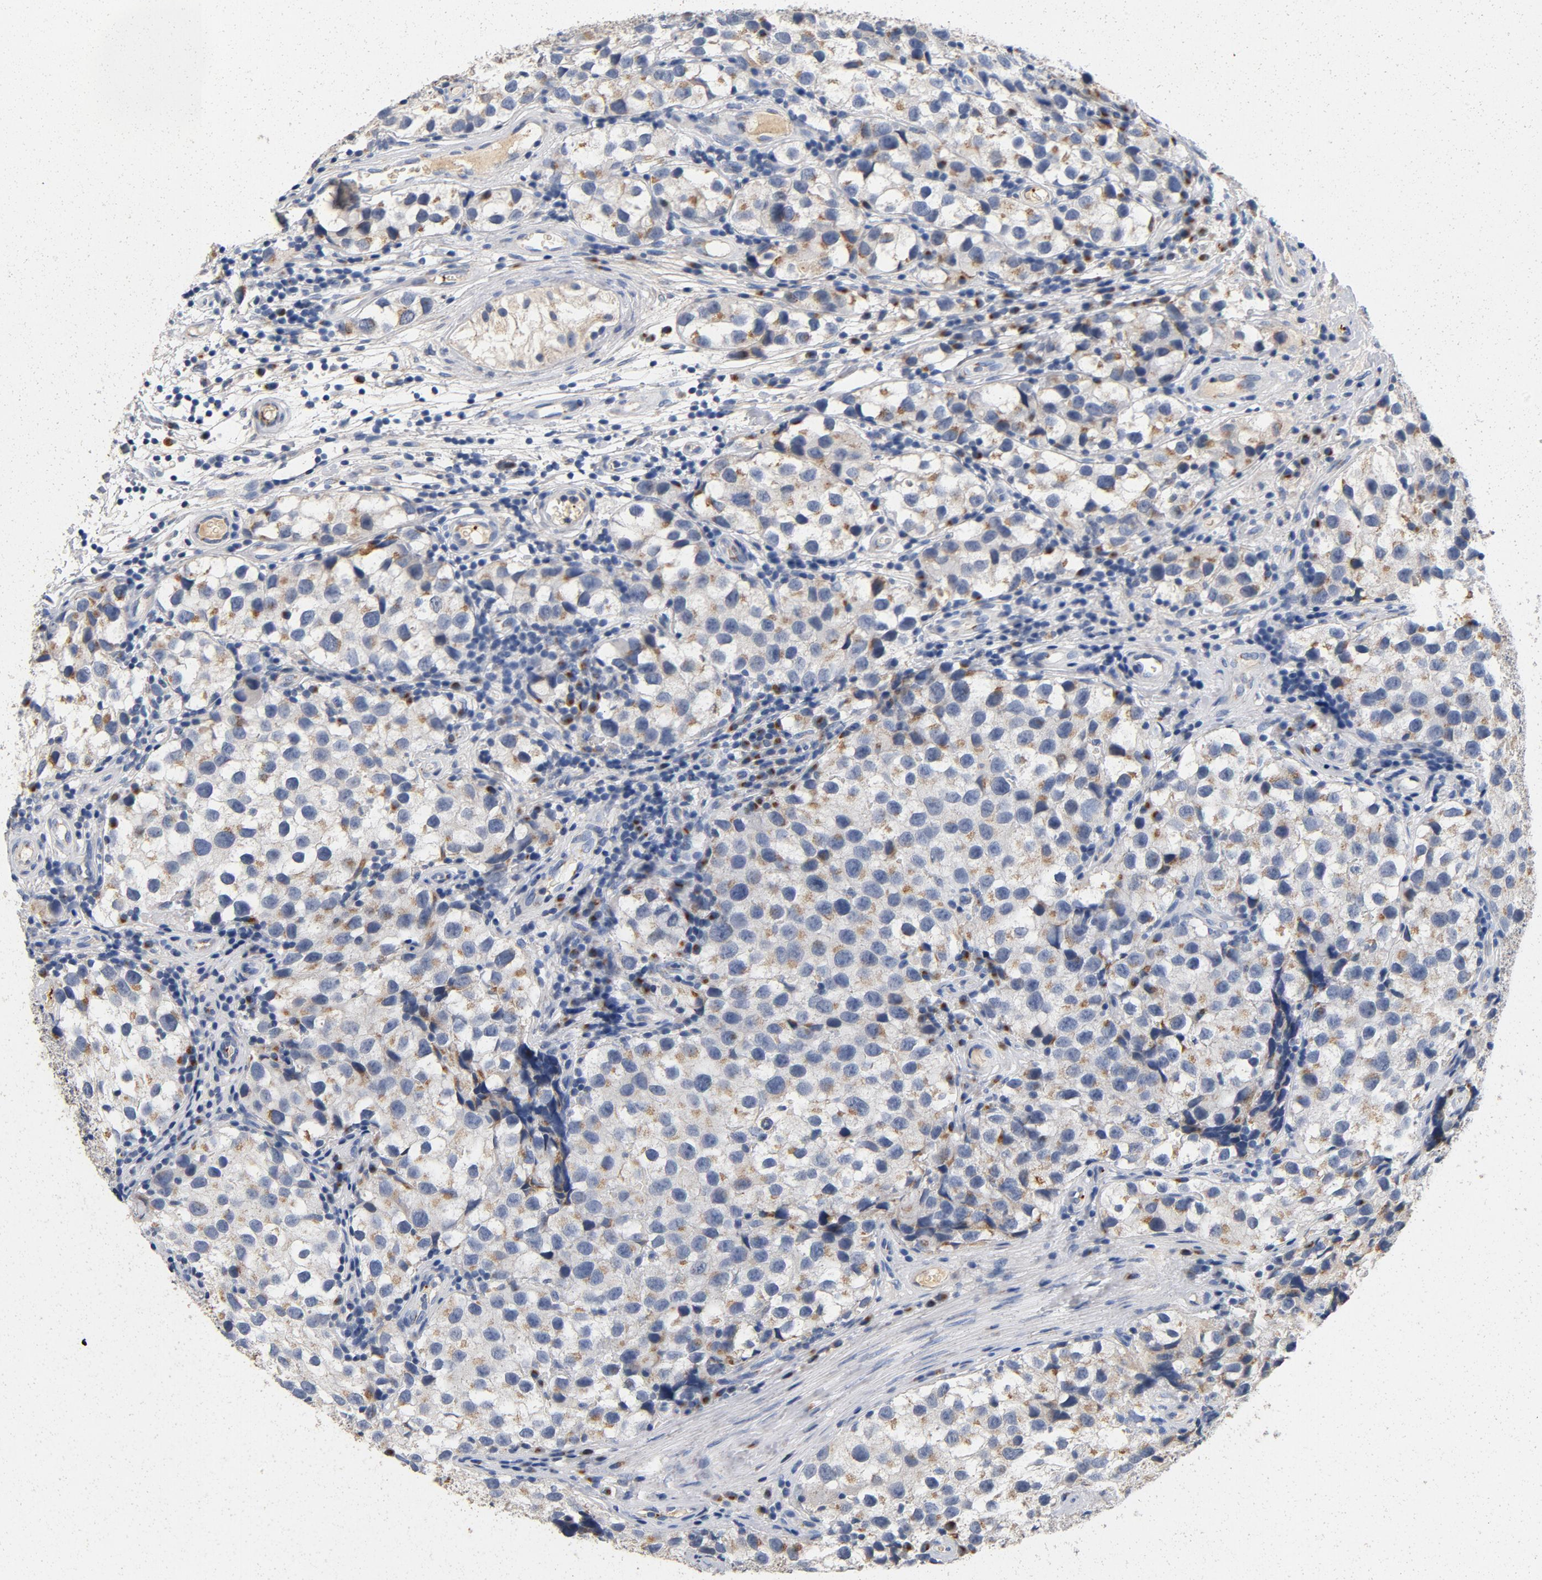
{"staining": {"intensity": "weak", "quantity": "25%-75%", "location": "cytoplasmic/membranous"}, "tissue": "testis cancer", "cell_type": "Tumor cells", "image_type": "cancer", "snomed": [{"axis": "morphology", "description": "Seminoma, NOS"}, {"axis": "topography", "description": "Testis"}], "caption": "Testis cancer was stained to show a protein in brown. There is low levels of weak cytoplasmic/membranous expression in about 25%-75% of tumor cells.", "gene": "LMAN2", "patient": {"sex": "male", "age": 39}}